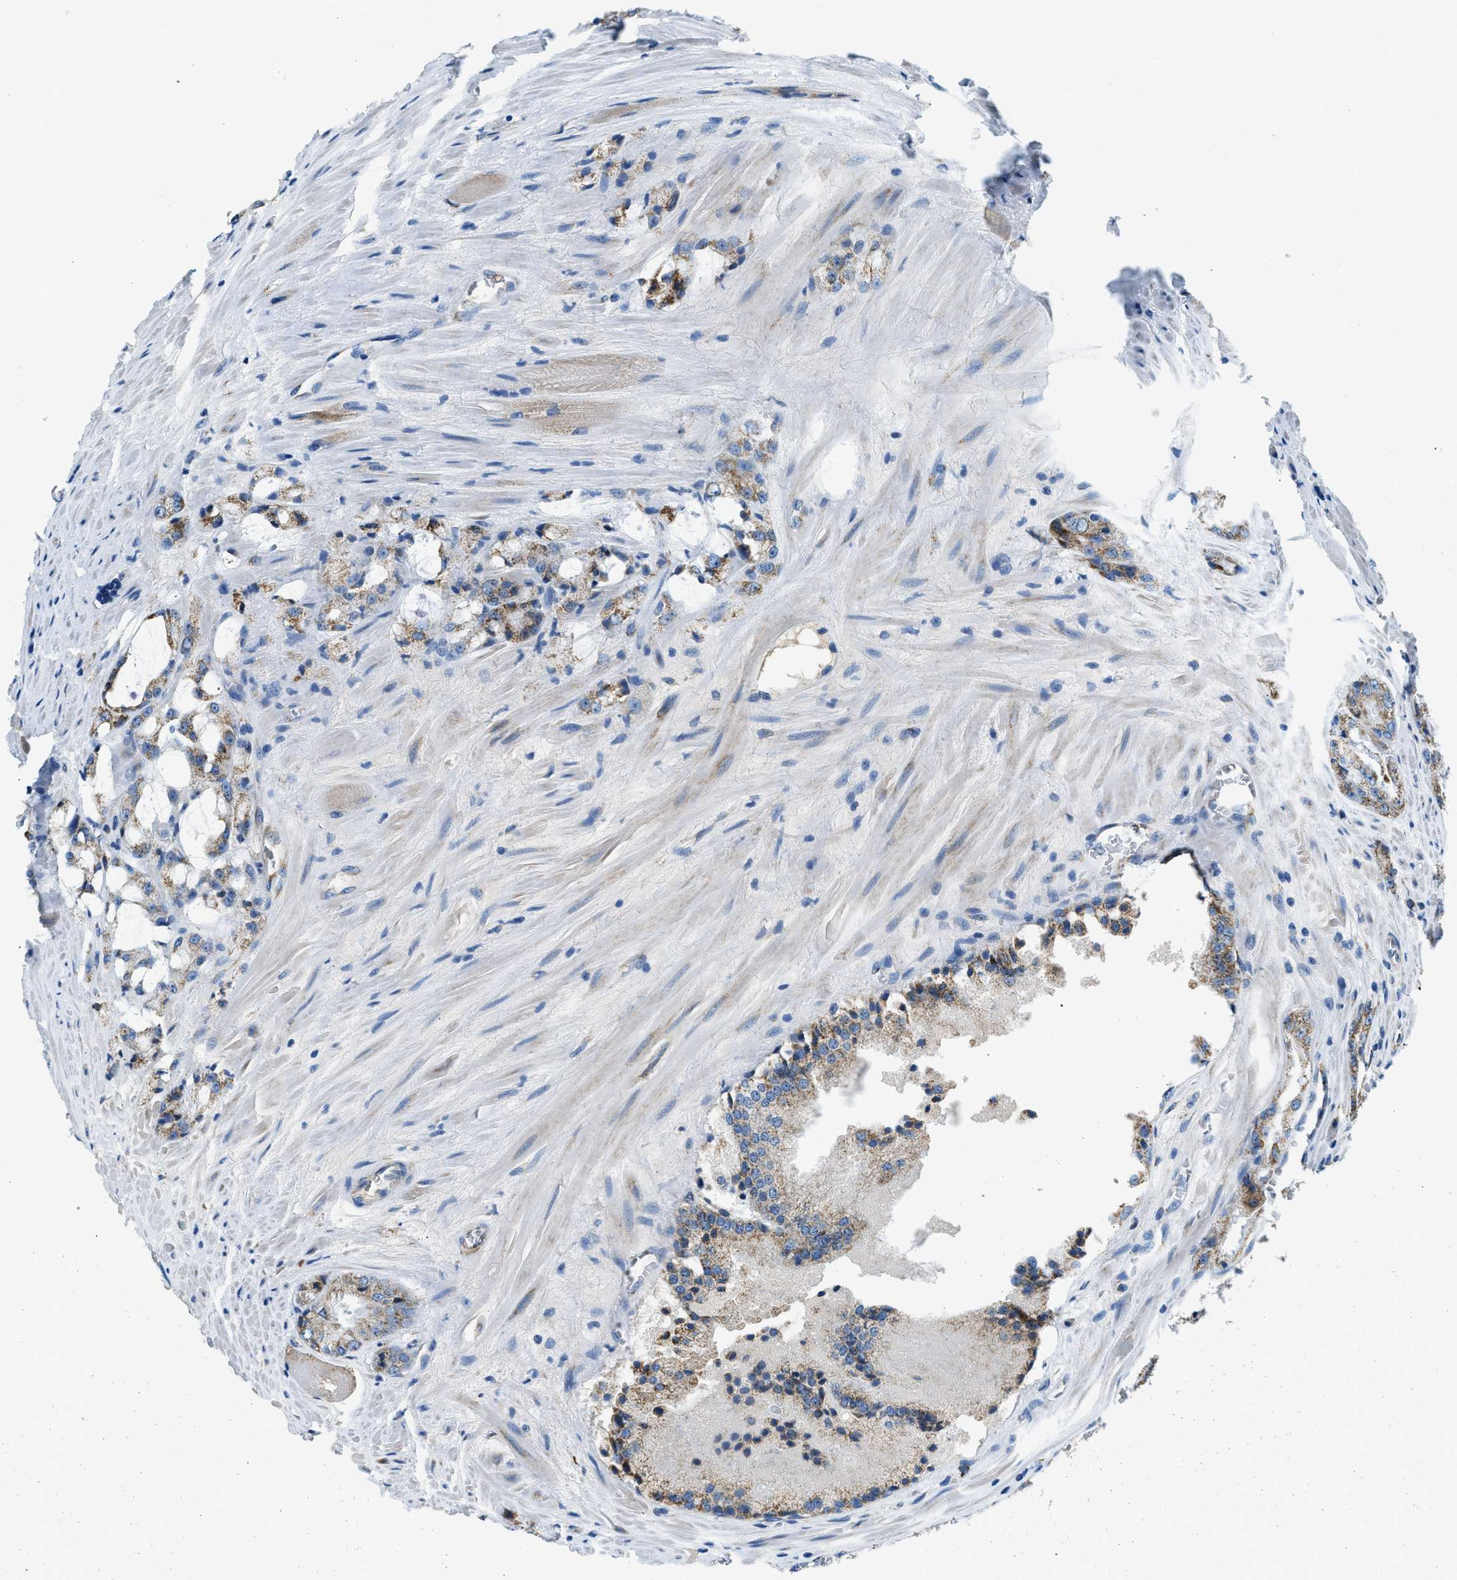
{"staining": {"intensity": "weak", "quantity": "25%-75%", "location": "cytoplasmic/membranous"}, "tissue": "prostate cancer", "cell_type": "Tumor cells", "image_type": "cancer", "snomed": [{"axis": "morphology", "description": "Adenocarcinoma, High grade"}, {"axis": "topography", "description": "Prostate"}], "caption": "Tumor cells show low levels of weak cytoplasmic/membranous positivity in about 25%-75% of cells in human adenocarcinoma (high-grade) (prostate). (DAB (3,3'-diaminobenzidine) IHC, brown staining for protein, blue staining for nuclei).", "gene": "ACADVL", "patient": {"sex": "male", "age": 65}}